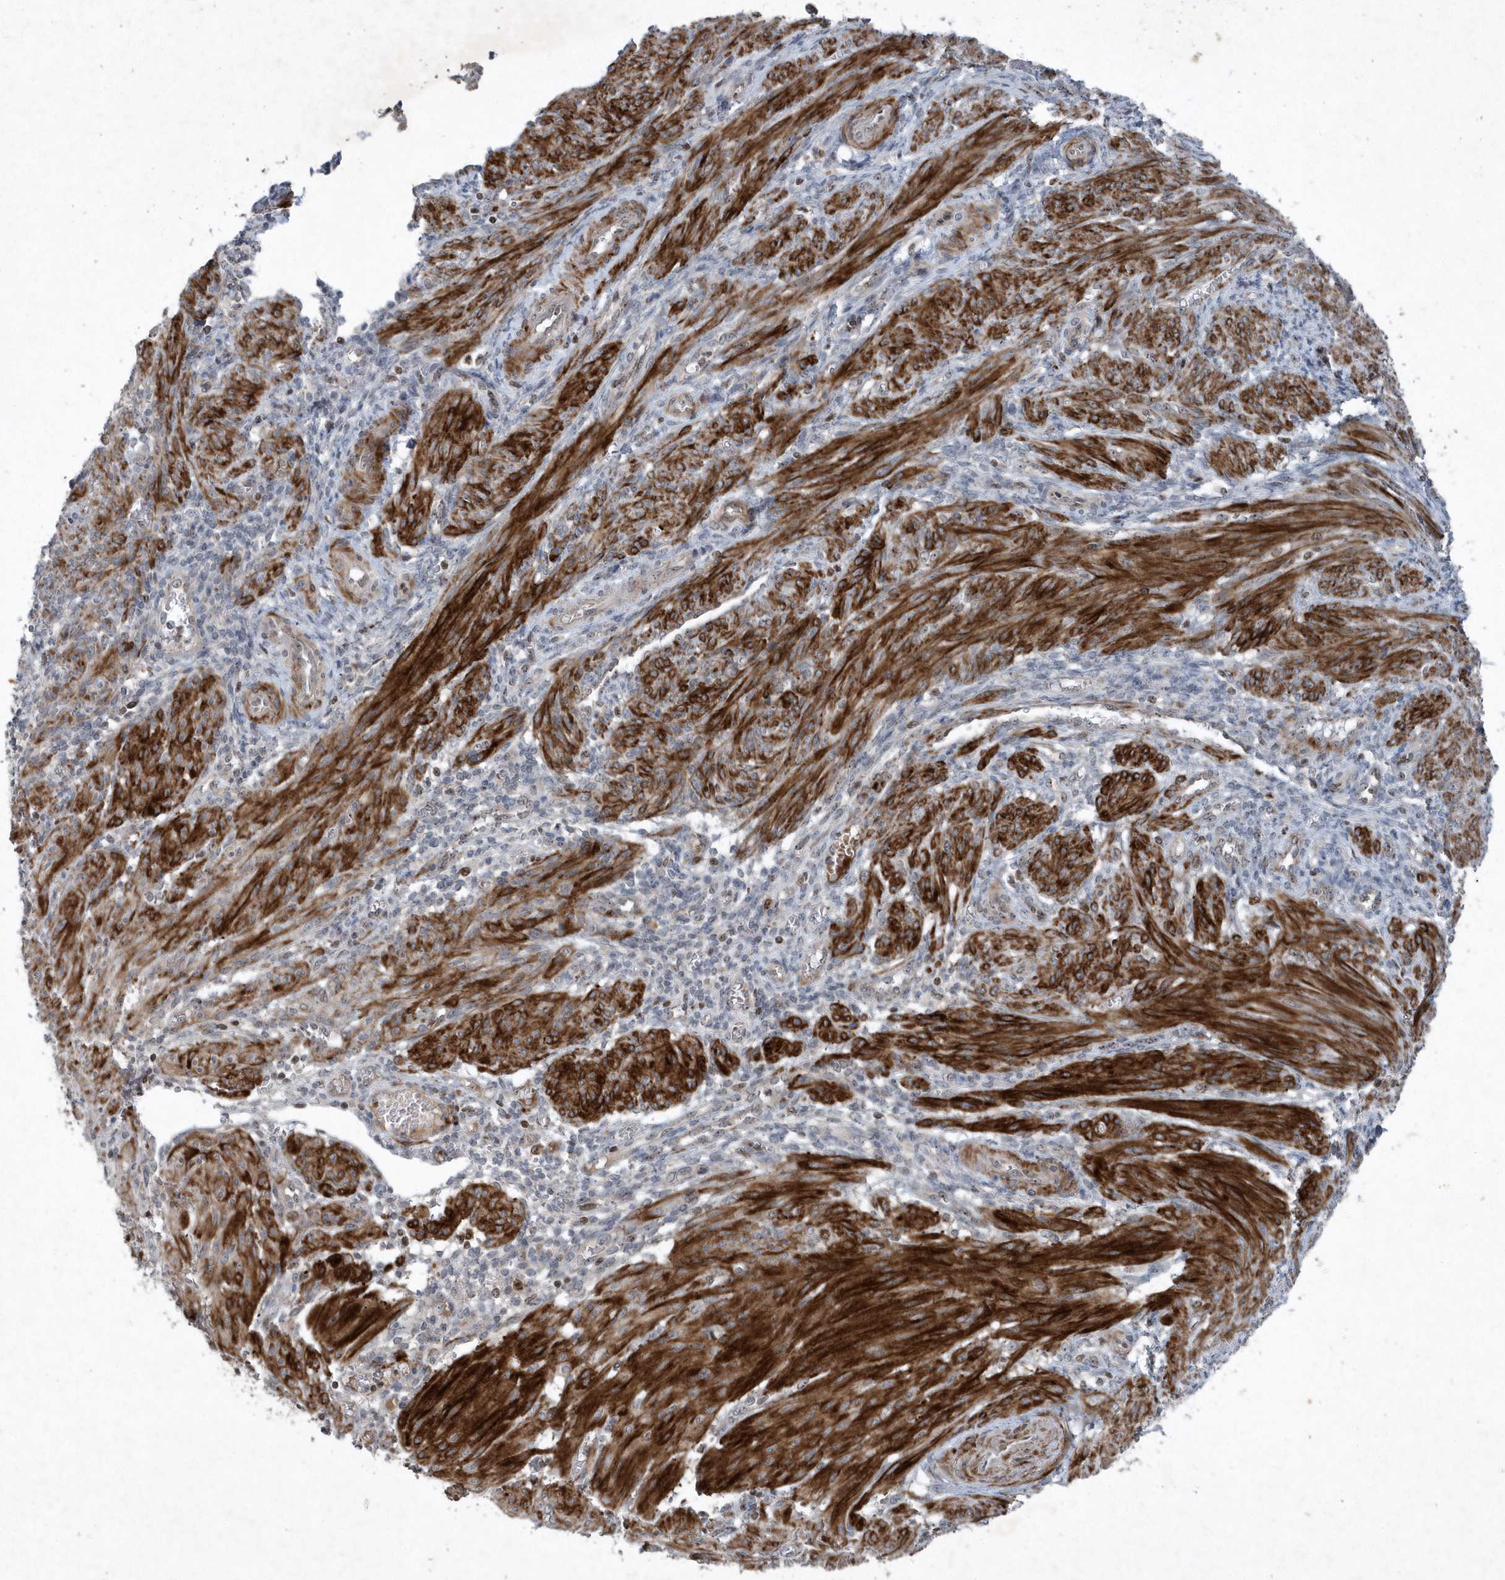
{"staining": {"intensity": "strong", "quantity": ">75%", "location": "cytoplasmic/membranous"}, "tissue": "smooth muscle", "cell_type": "Smooth muscle cells", "image_type": "normal", "snomed": [{"axis": "morphology", "description": "Normal tissue, NOS"}, {"axis": "topography", "description": "Smooth muscle"}], "caption": "DAB immunohistochemical staining of normal smooth muscle displays strong cytoplasmic/membranous protein staining in approximately >75% of smooth muscle cells.", "gene": "QTRT2", "patient": {"sex": "female", "age": 39}}